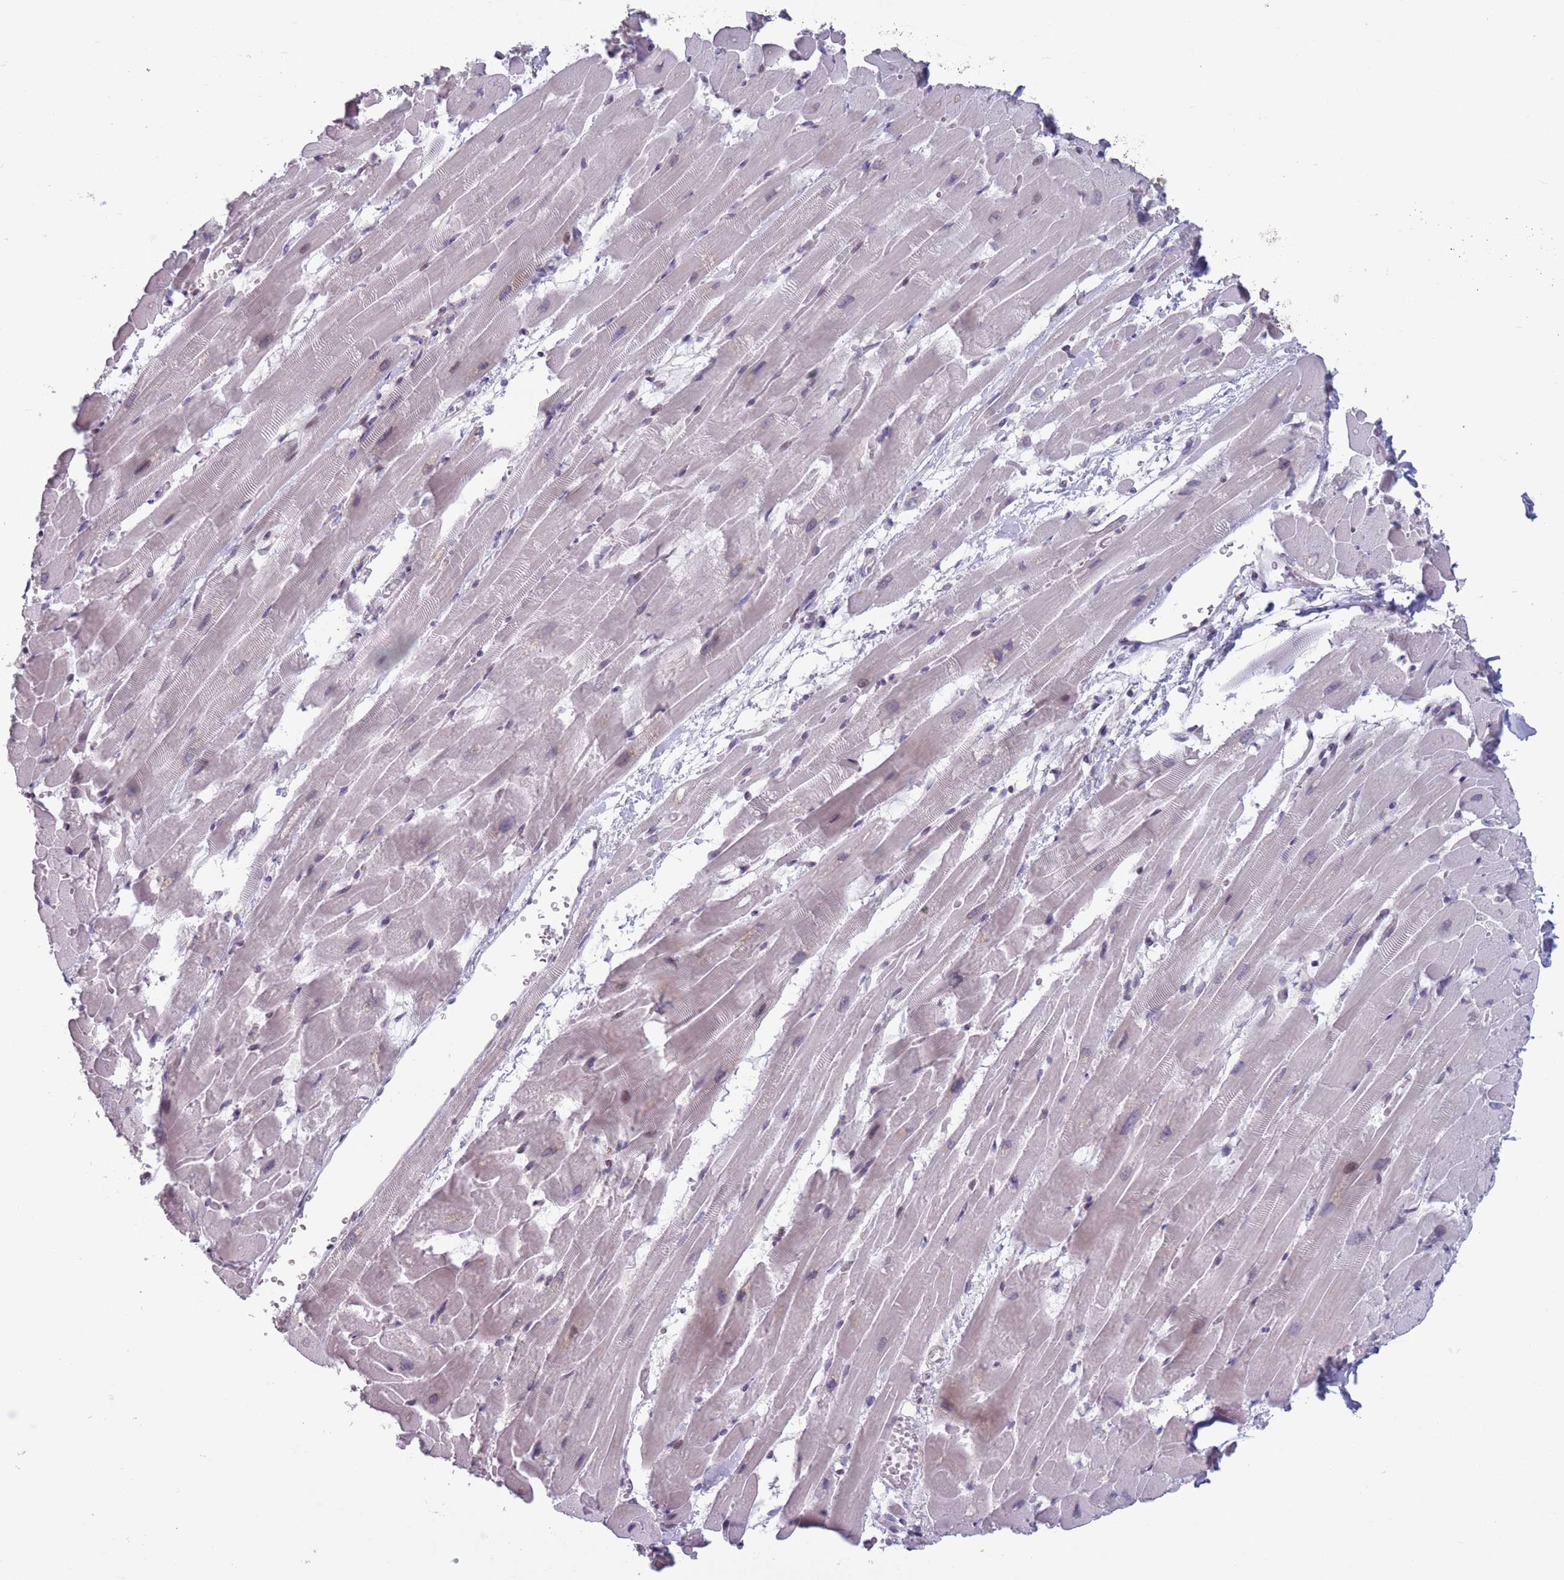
{"staining": {"intensity": "weak", "quantity": "<25%", "location": "cytoplasmic/membranous"}, "tissue": "heart muscle", "cell_type": "Cardiomyocytes", "image_type": "normal", "snomed": [{"axis": "morphology", "description": "Normal tissue, NOS"}, {"axis": "topography", "description": "Heart"}], "caption": "Normal heart muscle was stained to show a protein in brown. There is no significant staining in cardiomyocytes. Brightfield microscopy of IHC stained with DAB (brown) and hematoxylin (blue), captured at high magnification.", "gene": "ZKSCAN2", "patient": {"sex": "male", "age": 37}}